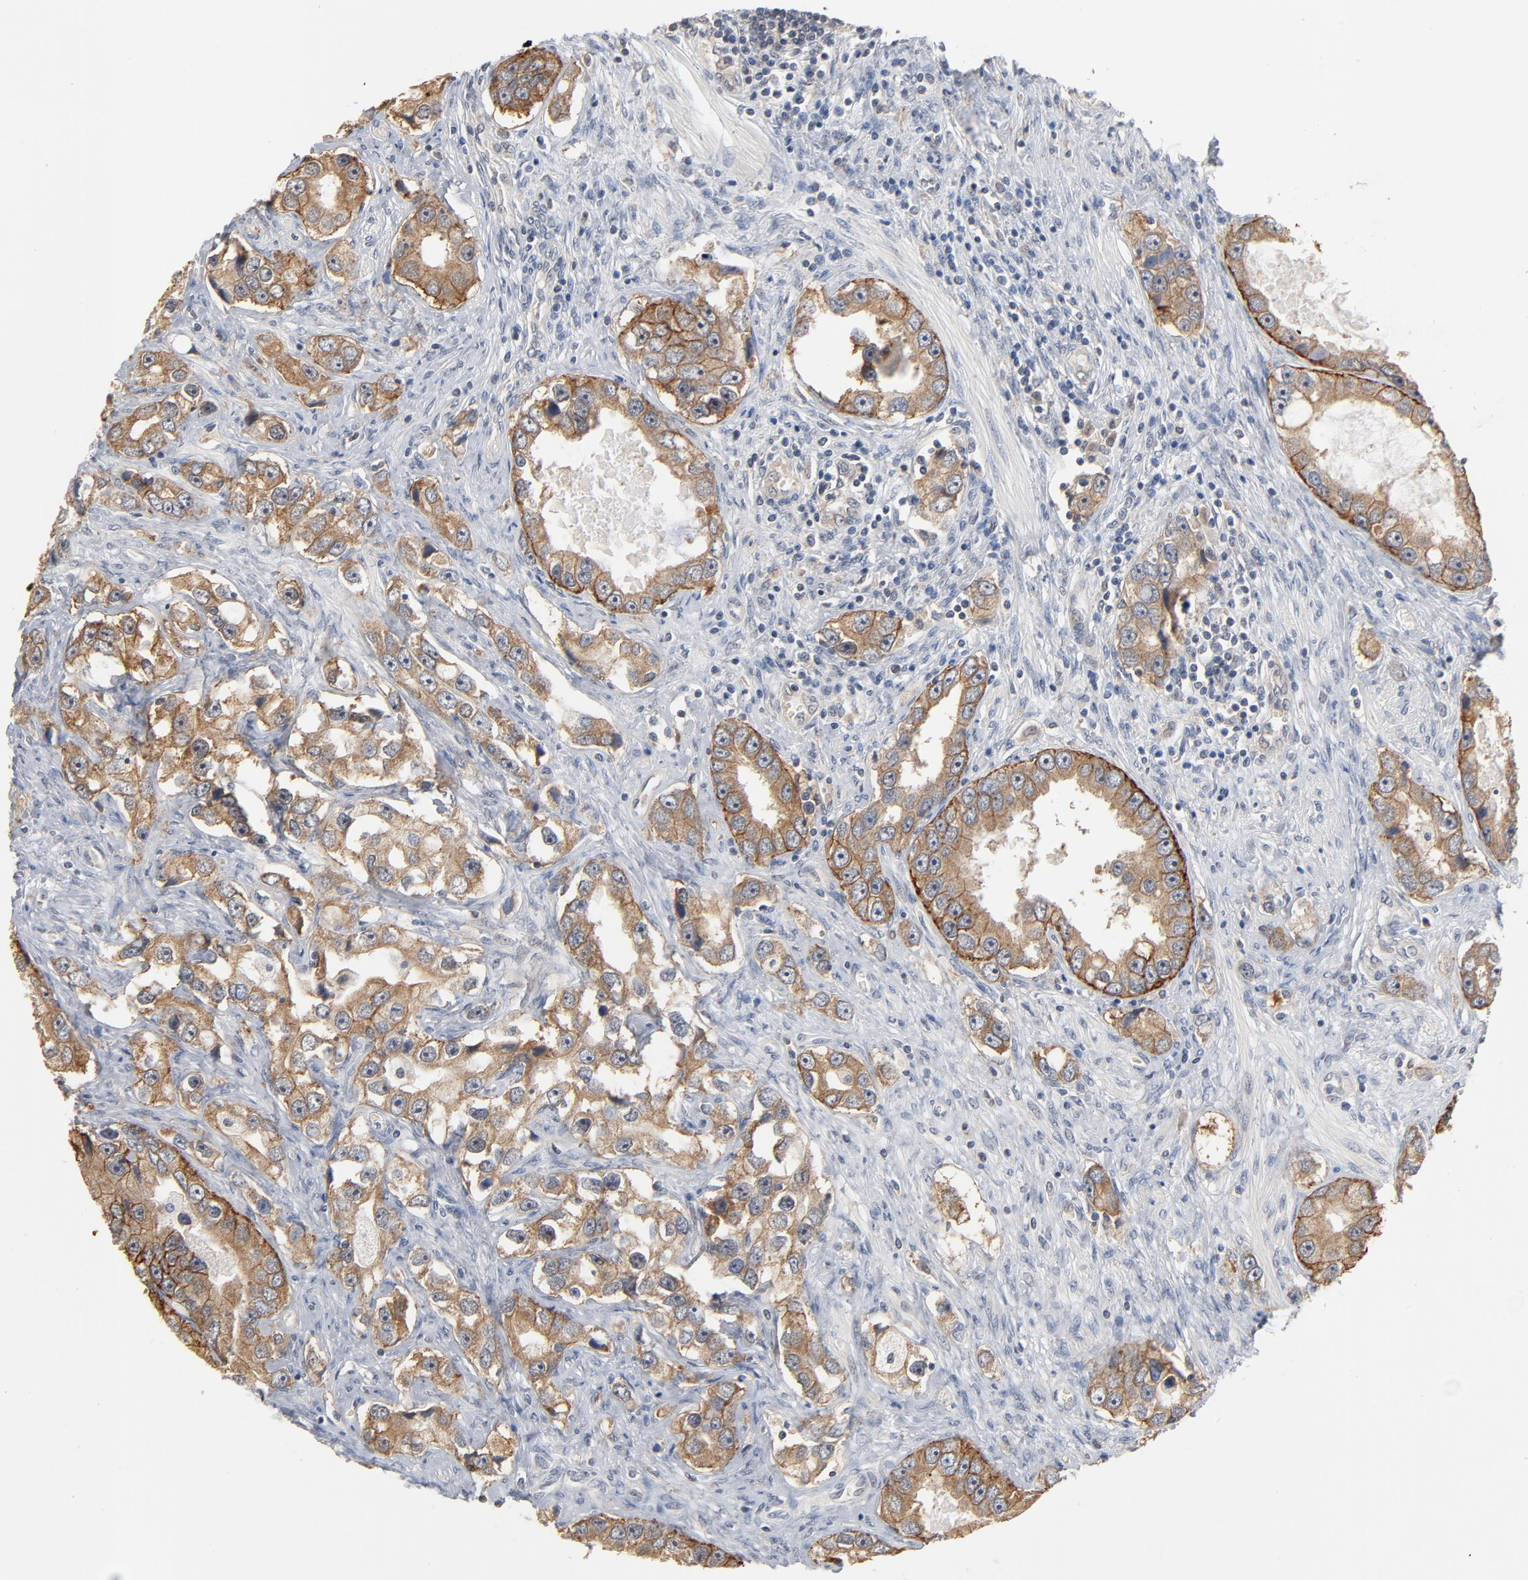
{"staining": {"intensity": "moderate", "quantity": ">75%", "location": "cytoplasmic/membranous"}, "tissue": "prostate cancer", "cell_type": "Tumor cells", "image_type": "cancer", "snomed": [{"axis": "morphology", "description": "Adenocarcinoma, High grade"}, {"axis": "topography", "description": "Prostate"}], "caption": "Brown immunohistochemical staining in human prostate adenocarcinoma (high-grade) exhibits moderate cytoplasmic/membranous expression in approximately >75% of tumor cells.", "gene": "EPCAM", "patient": {"sex": "male", "age": 63}}